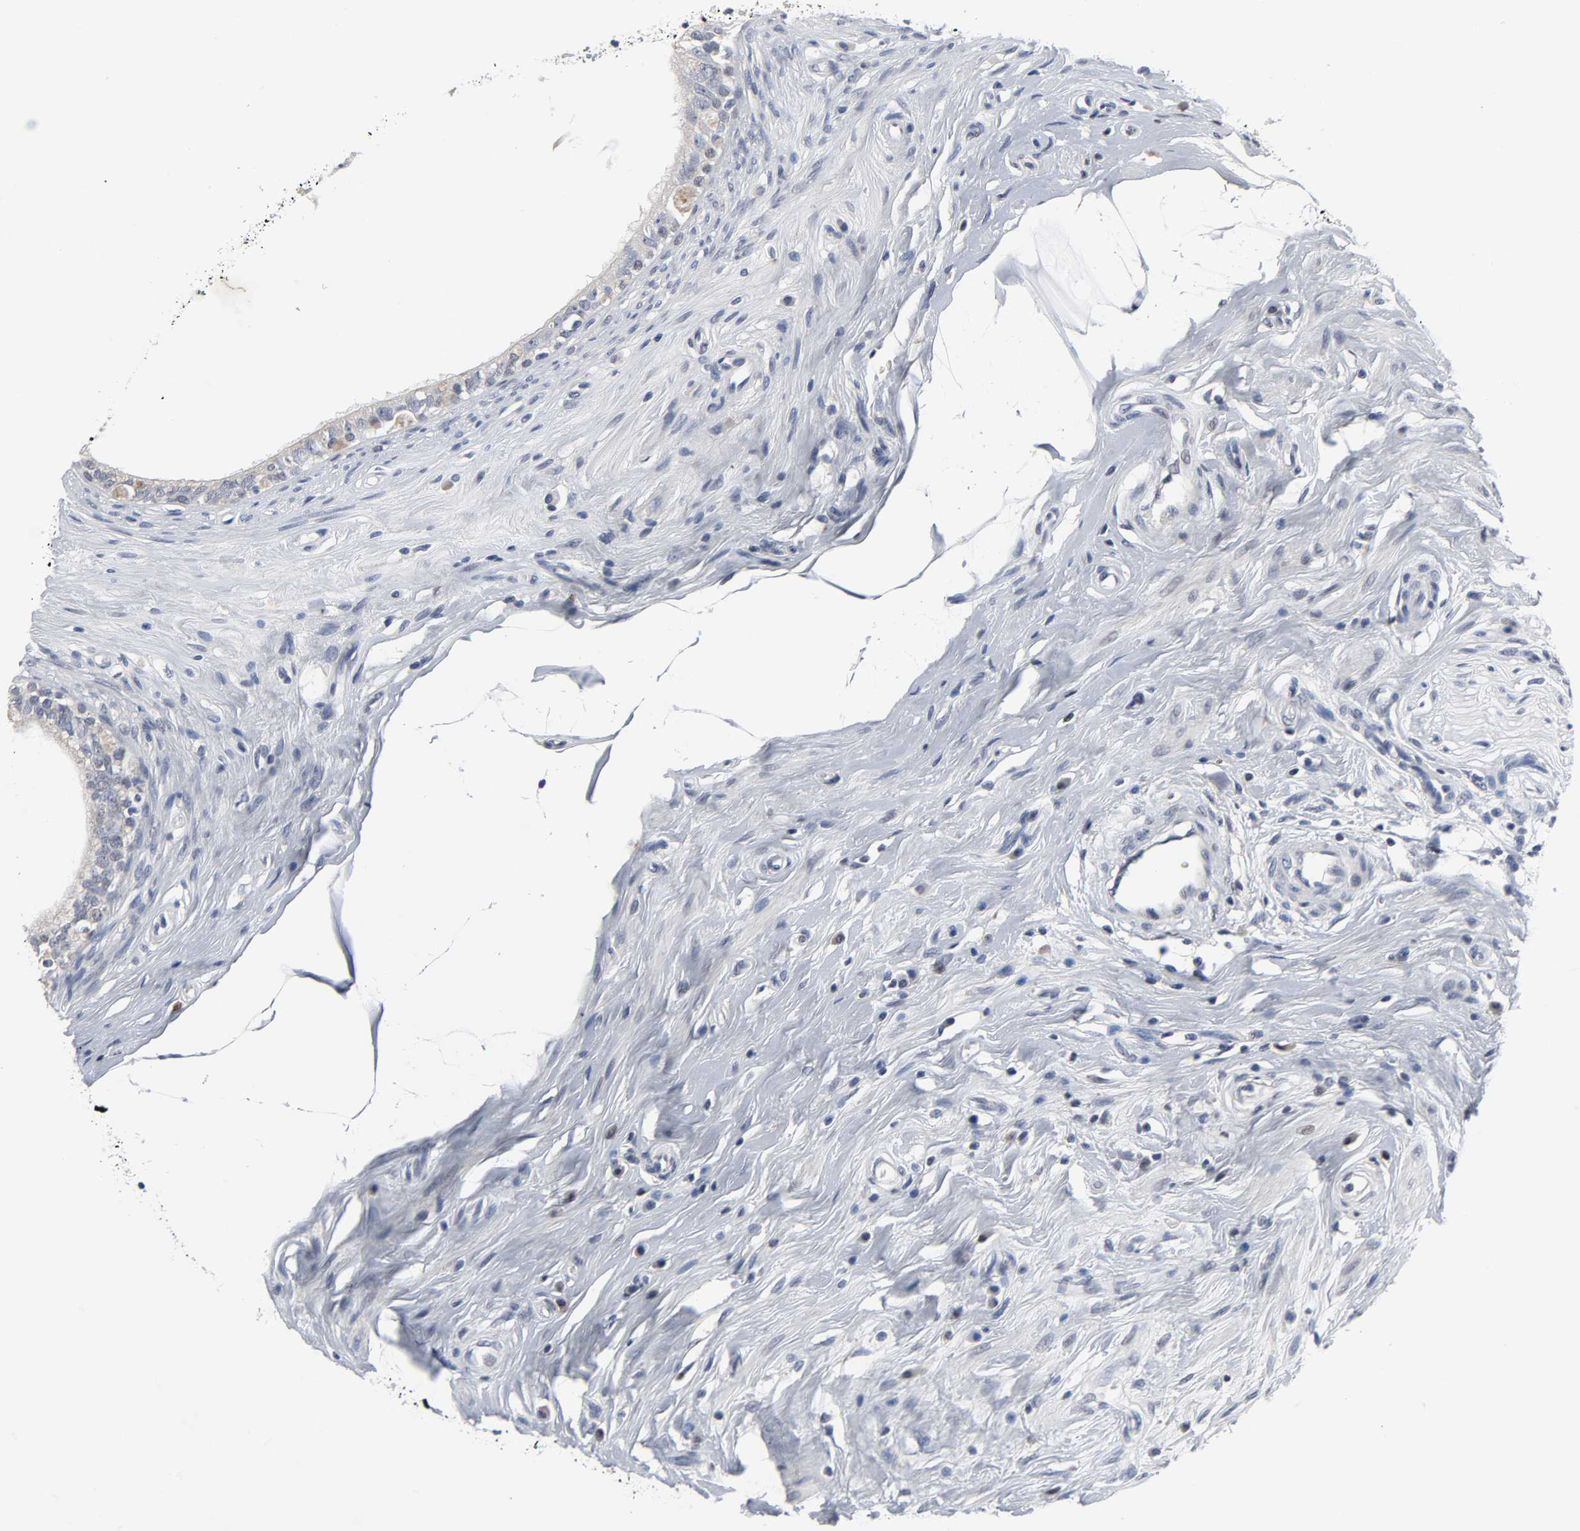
{"staining": {"intensity": "weak", "quantity": "<25%", "location": "nuclear"}, "tissue": "epididymis", "cell_type": "Glandular cells", "image_type": "normal", "snomed": [{"axis": "morphology", "description": "Normal tissue, NOS"}, {"axis": "morphology", "description": "Inflammation, NOS"}, {"axis": "topography", "description": "Epididymis"}], "caption": "High magnification brightfield microscopy of unremarkable epididymis stained with DAB (brown) and counterstained with hematoxylin (blue): glandular cells show no significant staining. The staining was performed using DAB (3,3'-diaminobenzidine) to visualize the protein expression in brown, while the nuclei were stained in blue with hematoxylin (Magnification: 20x).", "gene": "SALL2", "patient": {"sex": "male", "age": 84}}